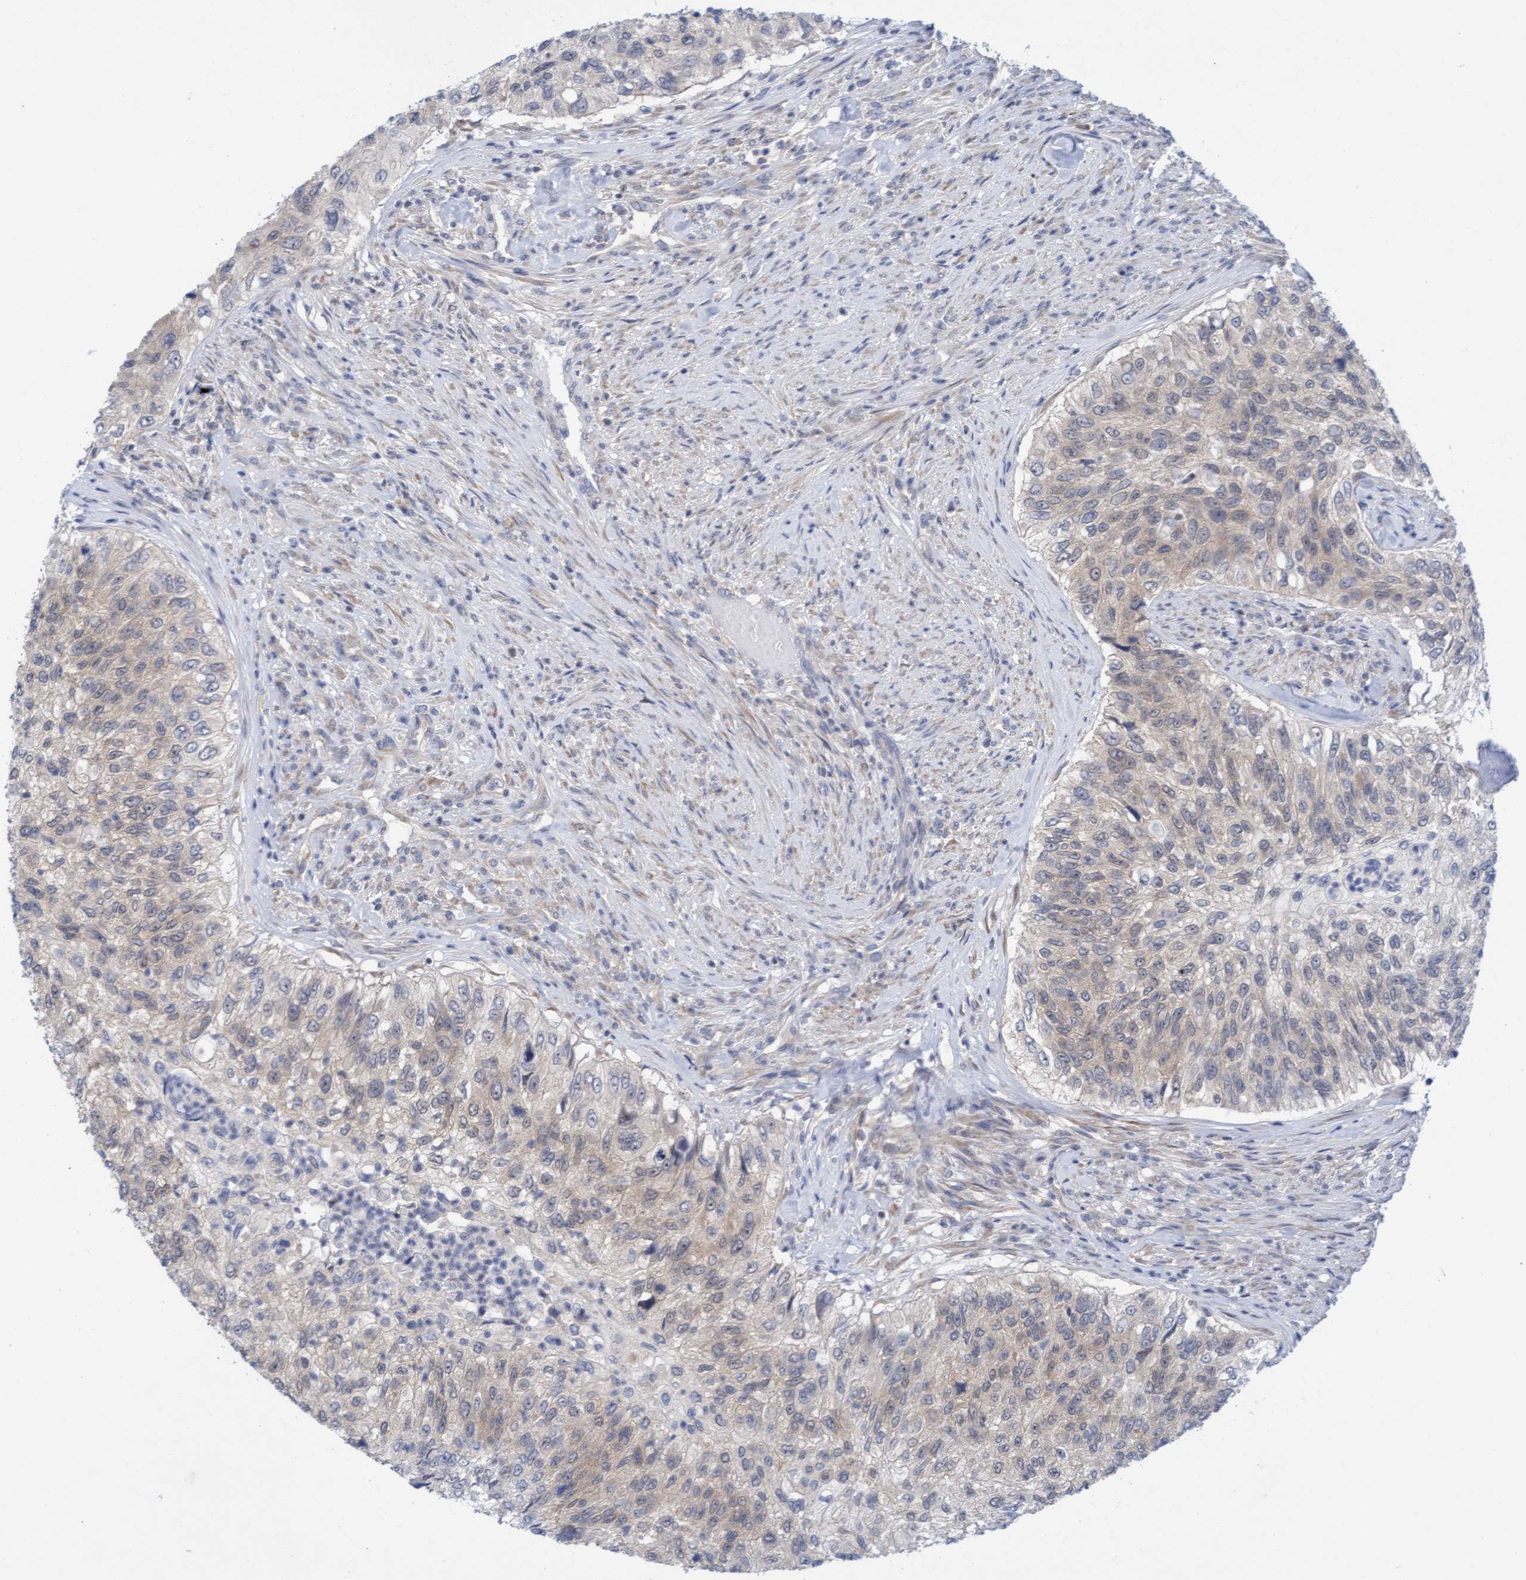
{"staining": {"intensity": "weak", "quantity": "25%-75%", "location": "cytoplasmic/membranous"}, "tissue": "urothelial cancer", "cell_type": "Tumor cells", "image_type": "cancer", "snomed": [{"axis": "morphology", "description": "Urothelial carcinoma, High grade"}, {"axis": "topography", "description": "Urinary bladder"}], "caption": "Human high-grade urothelial carcinoma stained with a brown dye exhibits weak cytoplasmic/membranous positive positivity in approximately 25%-75% of tumor cells.", "gene": "AMZ2", "patient": {"sex": "female", "age": 60}}